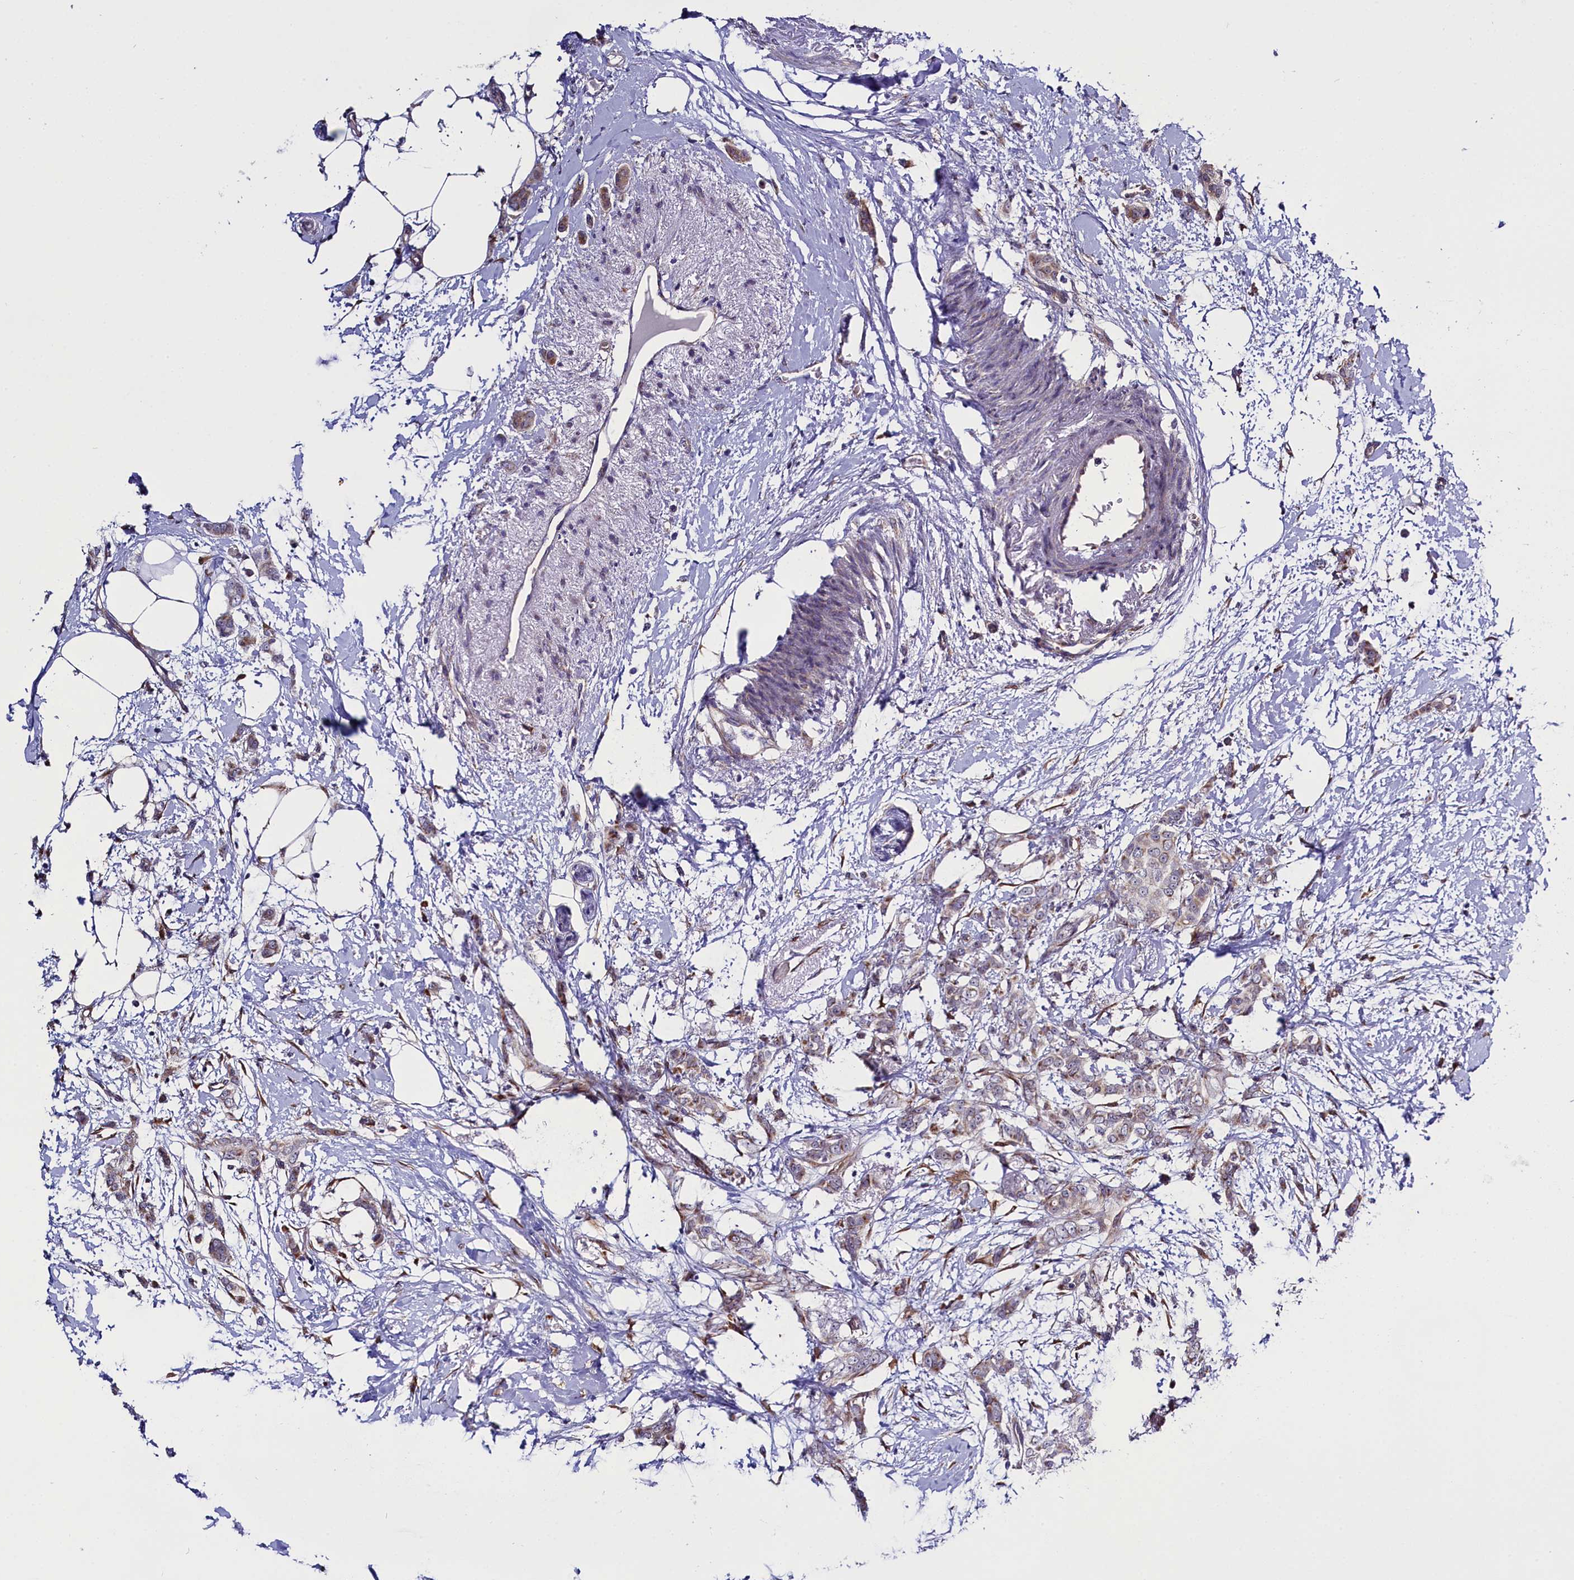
{"staining": {"intensity": "weak", "quantity": "25%-75%", "location": "cytoplasmic/membranous"}, "tissue": "breast cancer", "cell_type": "Tumor cells", "image_type": "cancer", "snomed": [{"axis": "morphology", "description": "Duct carcinoma"}, {"axis": "topography", "description": "Breast"}], "caption": "Breast intraductal carcinoma stained for a protein (brown) reveals weak cytoplasmic/membranous positive staining in approximately 25%-75% of tumor cells.", "gene": "UACA", "patient": {"sex": "female", "age": 72}}